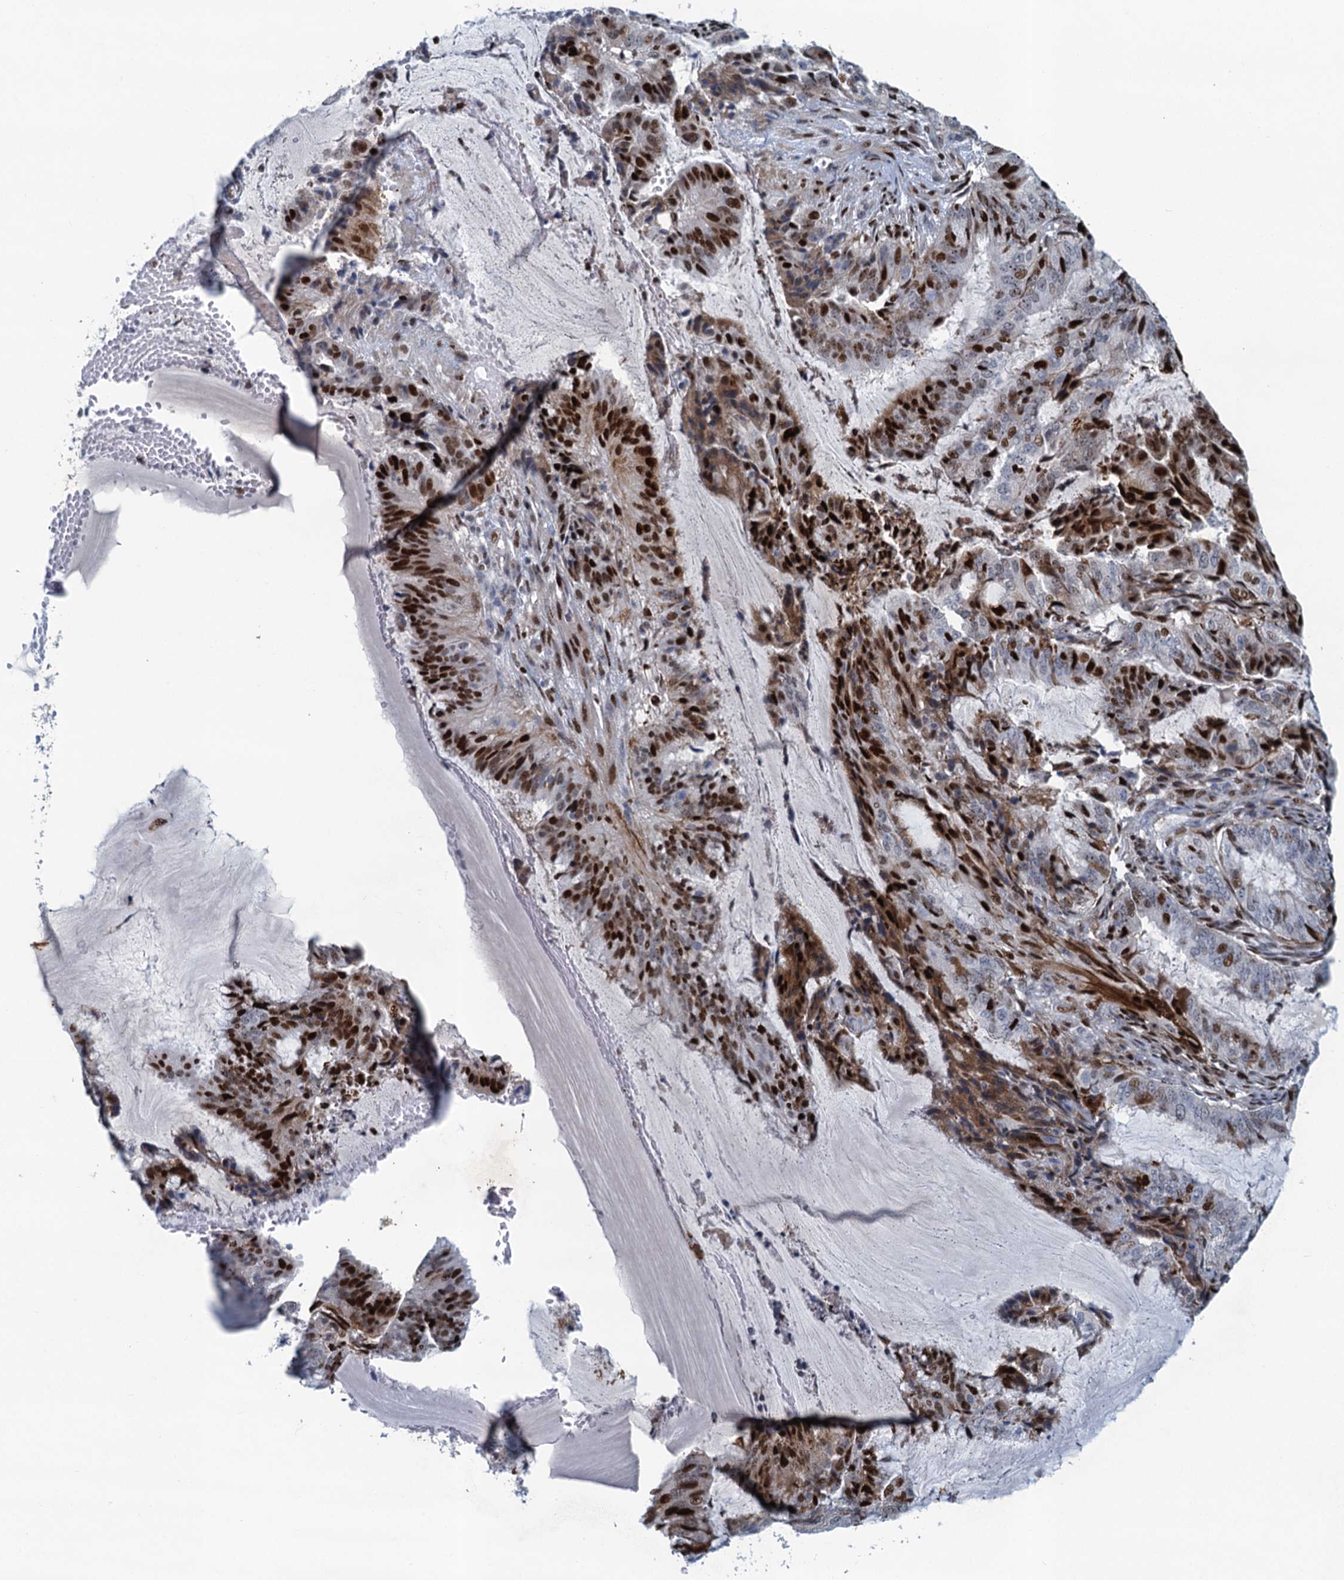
{"staining": {"intensity": "strong", "quantity": "25%-75%", "location": "nuclear"}, "tissue": "endometrial cancer", "cell_type": "Tumor cells", "image_type": "cancer", "snomed": [{"axis": "morphology", "description": "Adenocarcinoma, NOS"}, {"axis": "topography", "description": "Endometrium"}], "caption": "High-magnification brightfield microscopy of endometrial adenocarcinoma stained with DAB (brown) and counterstained with hematoxylin (blue). tumor cells exhibit strong nuclear expression is appreciated in approximately25%-75% of cells. The staining was performed using DAB (3,3'-diaminobenzidine) to visualize the protein expression in brown, while the nuclei were stained in blue with hematoxylin (Magnification: 20x).", "gene": "ANKRD13D", "patient": {"sex": "female", "age": 51}}